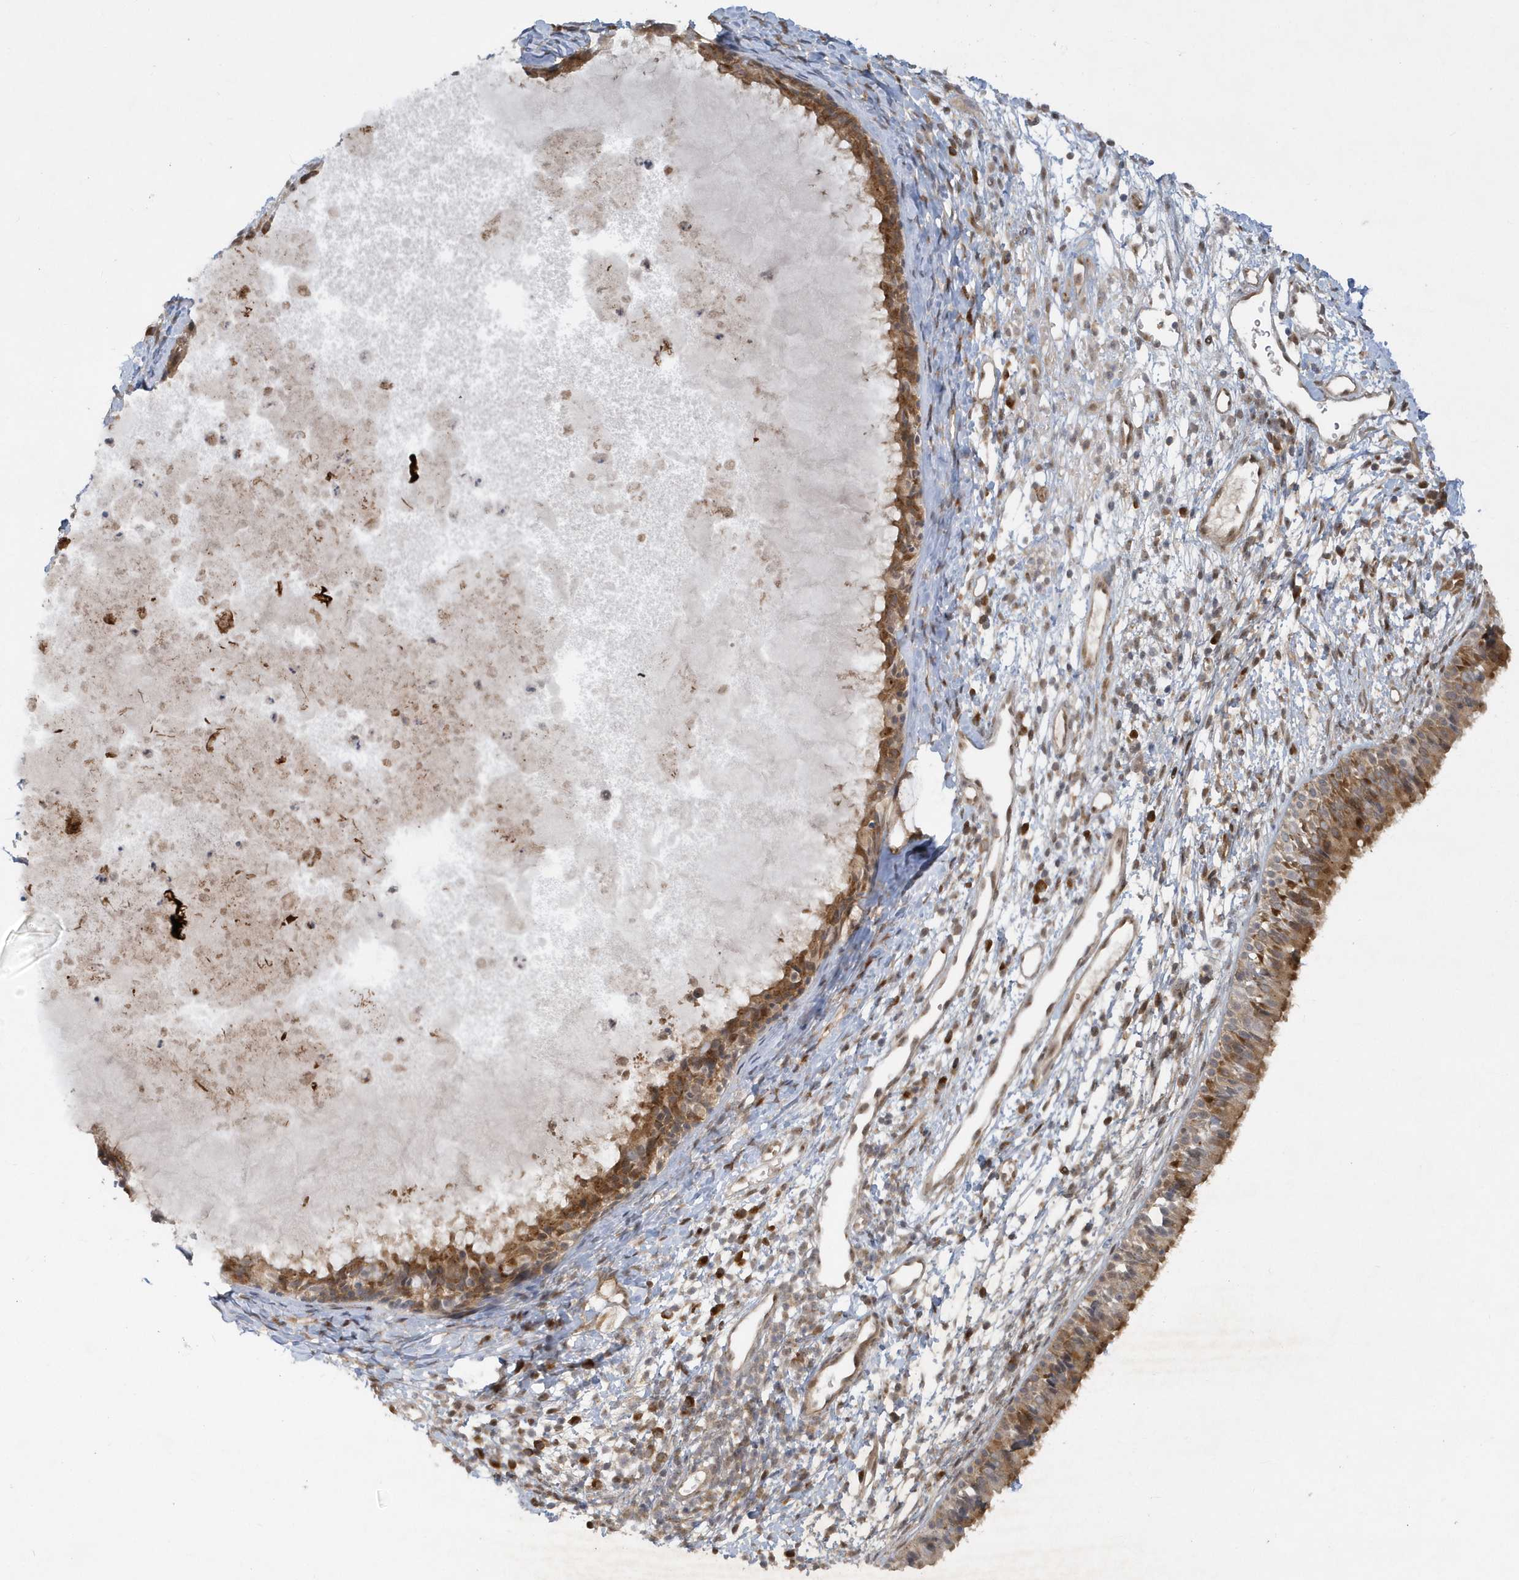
{"staining": {"intensity": "moderate", "quantity": ">75%", "location": "cytoplasmic/membranous"}, "tissue": "nasopharynx", "cell_type": "Respiratory epithelial cells", "image_type": "normal", "snomed": [{"axis": "morphology", "description": "Normal tissue, NOS"}, {"axis": "topography", "description": "Nasopharynx"}], "caption": "Approximately >75% of respiratory epithelial cells in unremarkable human nasopharynx reveal moderate cytoplasmic/membranous protein staining as visualized by brown immunohistochemical staining.", "gene": "ATG4A", "patient": {"sex": "male", "age": 22}}